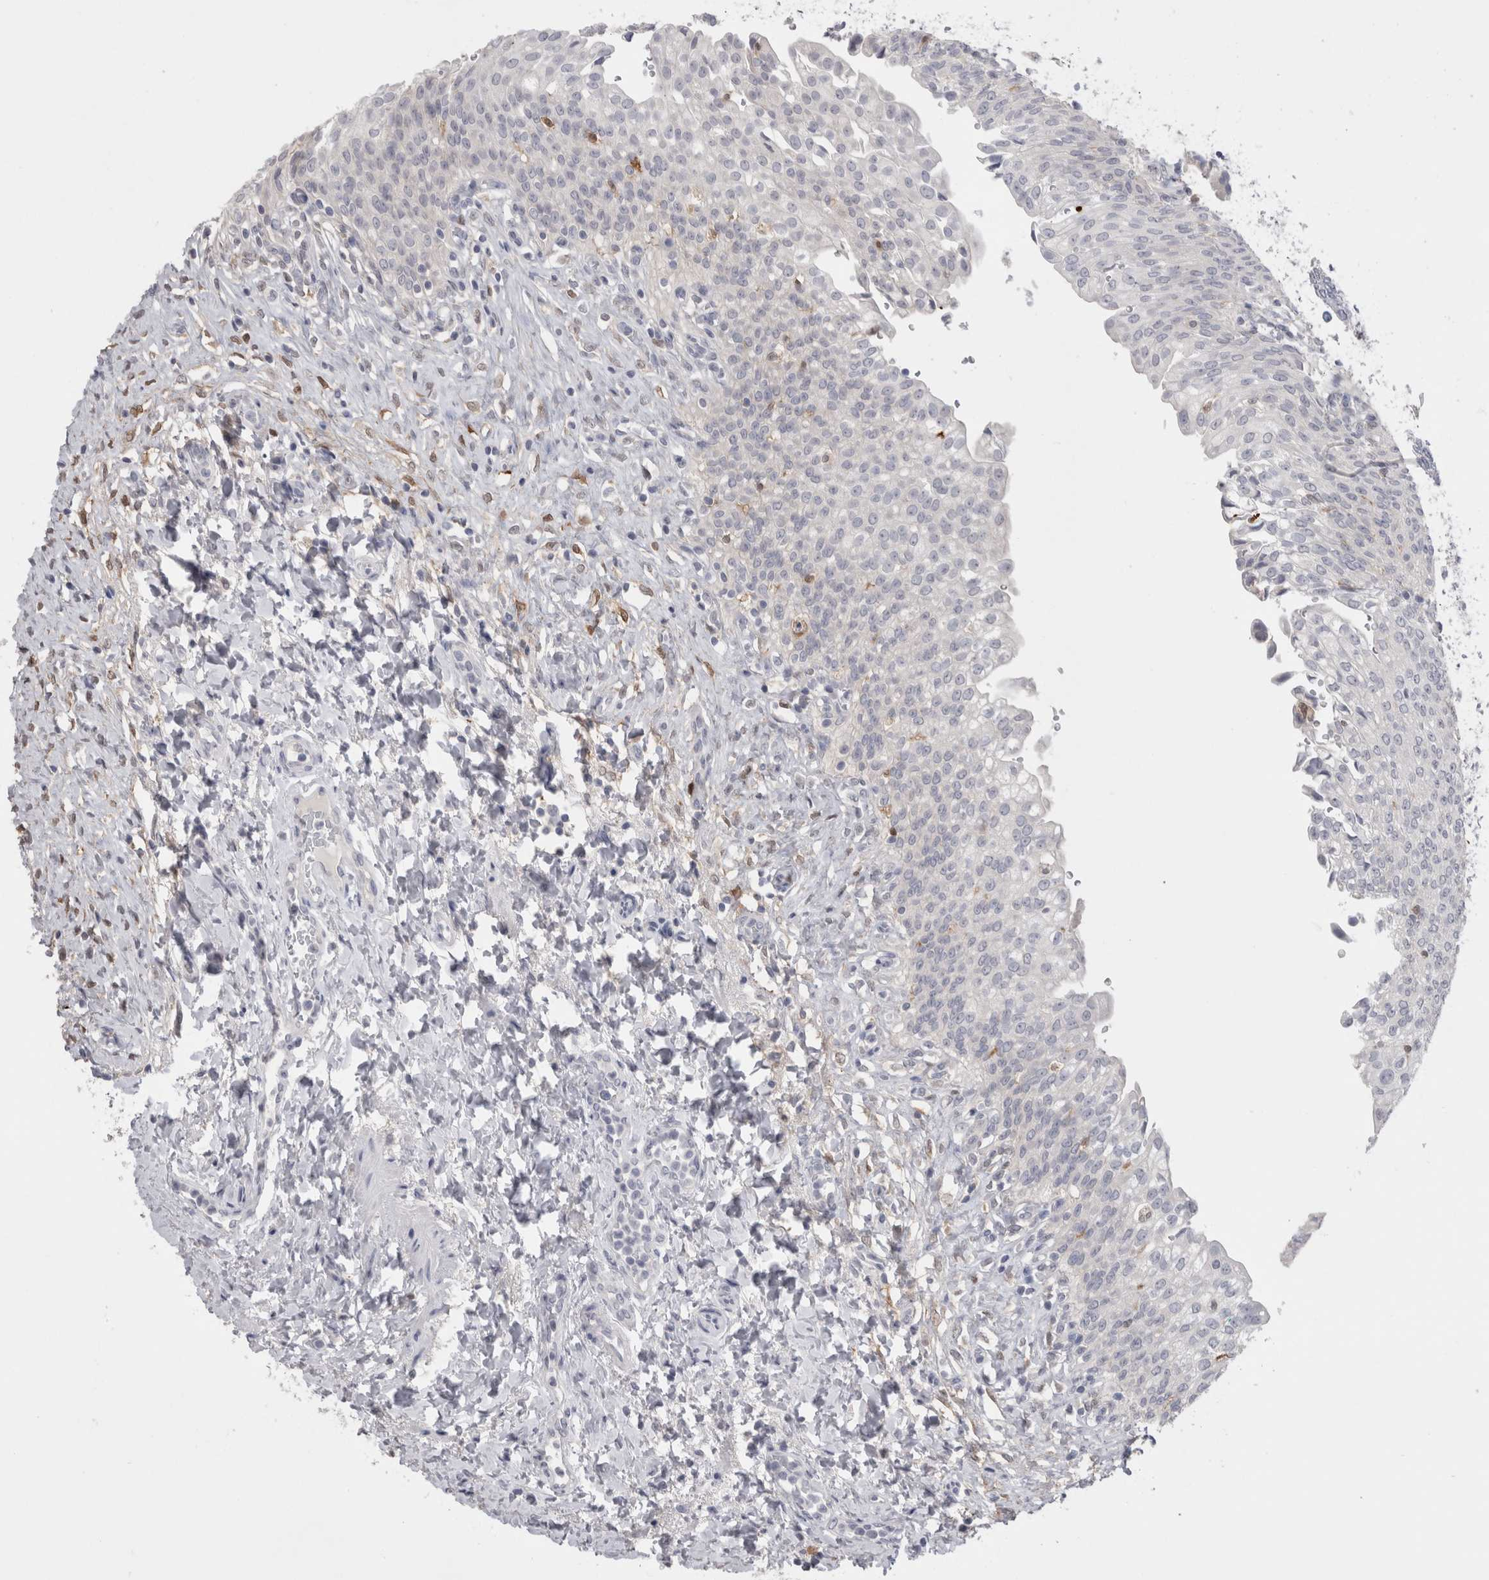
{"staining": {"intensity": "negative", "quantity": "none", "location": "none"}, "tissue": "urinary bladder", "cell_type": "Urothelial cells", "image_type": "normal", "snomed": [{"axis": "morphology", "description": "Urothelial carcinoma, High grade"}, {"axis": "topography", "description": "Urinary bladder"}], "caption": "Immunohistochemistry photomicrograph of normal urinary bladder: human urinary bladder stained with DAB shows no significant protein expression in urothelial cells. (DAB (3,3'-diaminobenzidine) IHC, high magnification).", "gene": "SUCNR1", "patient": {"sex": "male", "age": 46}}